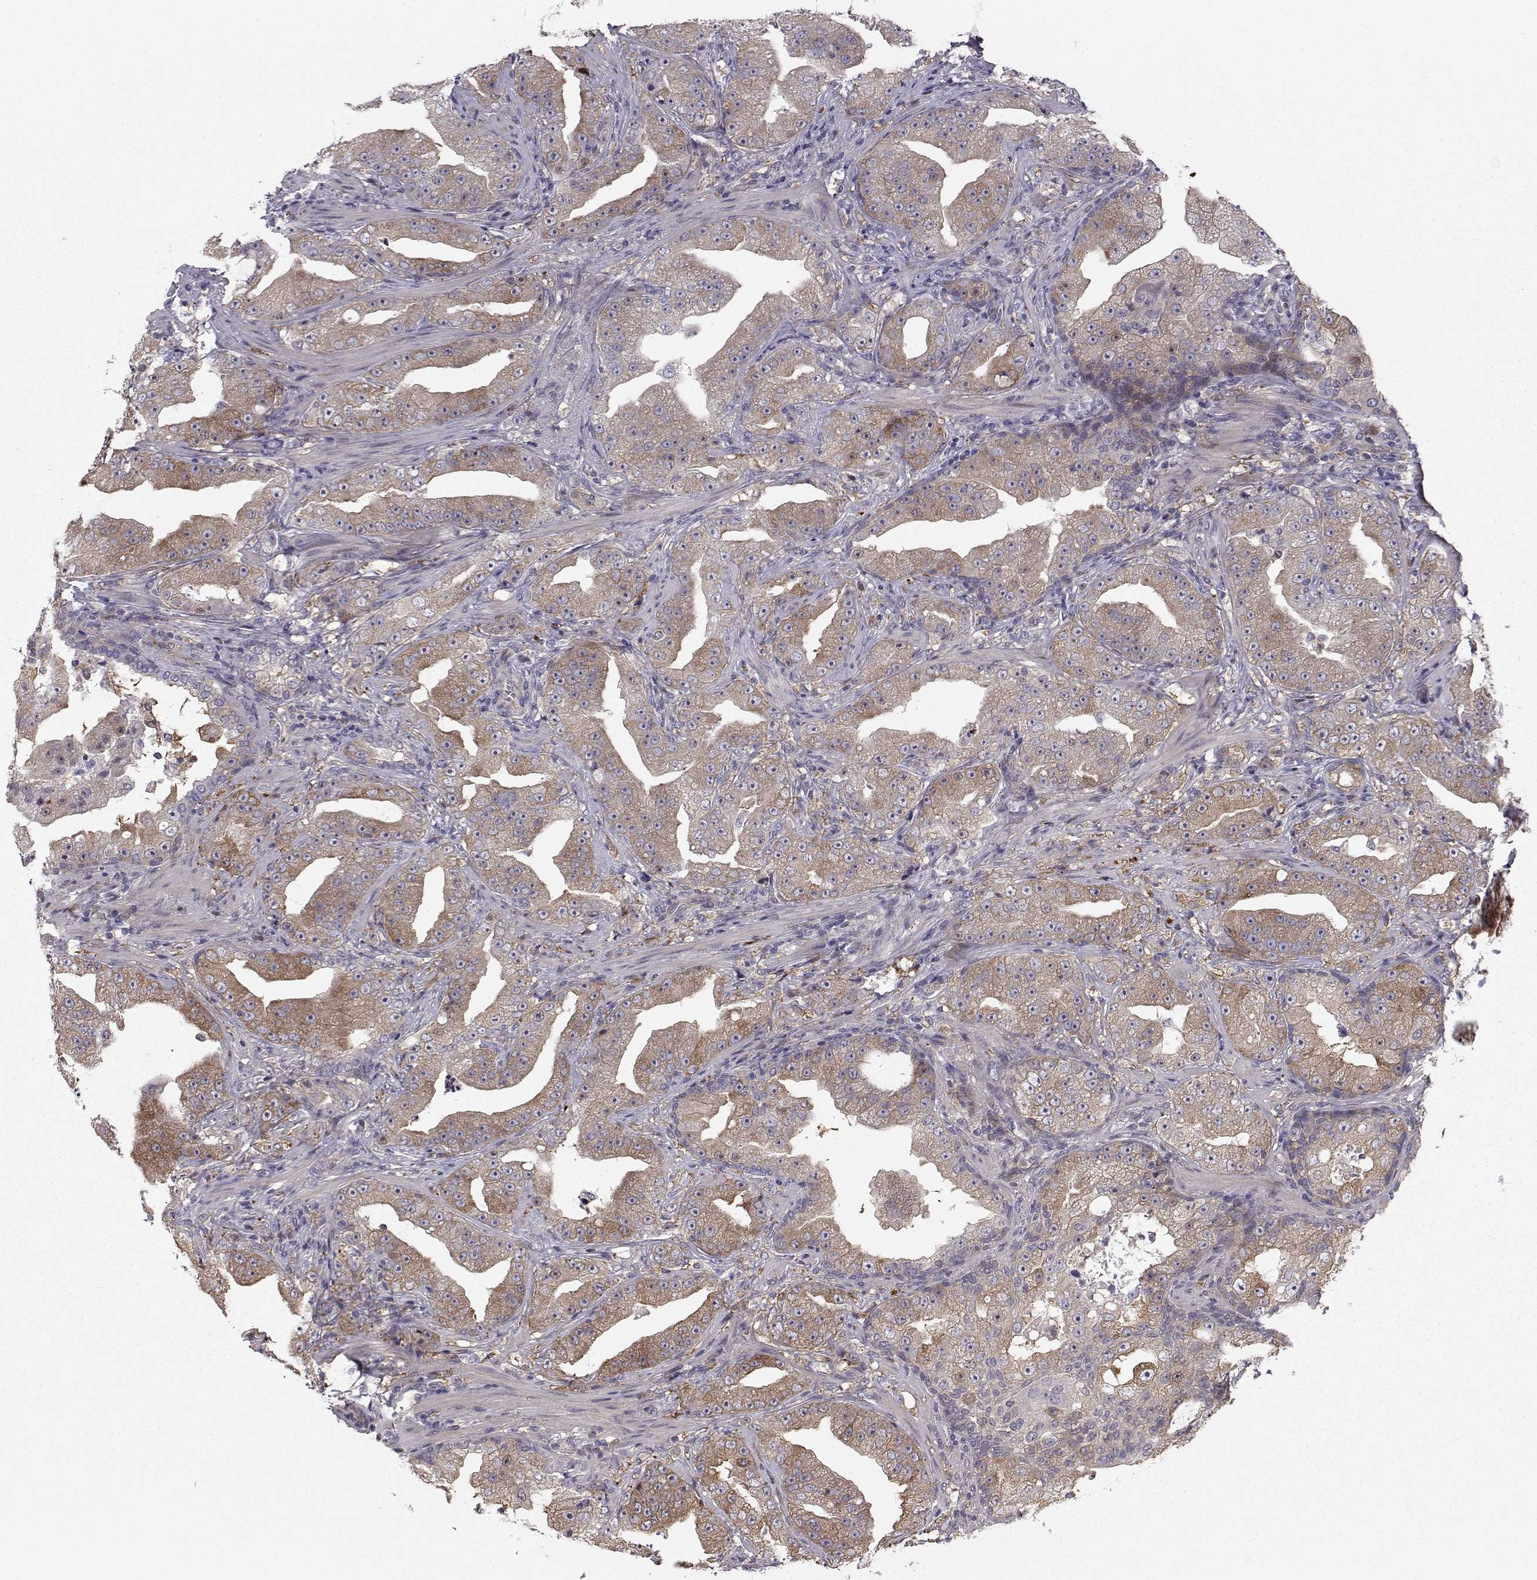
{"staining": {"intensity": "moderate", "quantity": "25%-75%", "location": "cytoplasmic/membranous"}, "tissue": "prostate cancer", "cell_type": "Tumor cells", "image_type": "cancer", "snomed": [{"axis": "morphology", "description": "Adenocarcinoma, Low grade"}, {"axis": "topography", "description": "Prostate"}], "caption": "Low-grade adenocarcinoma (prostate) stained with DAB IHC demonstrates medium levels of moderate cytoplasmic/membranous expression in approximately 25%-75% of tumor cells. The staining was performed using DAB (3,3'-diaminobenzidine), with brown indicating positive protein expression. Nuclei are stained blue with hematoxylin.", "gene": "HSP90AB1", "patient": {"sex": "male", "age": 62}}